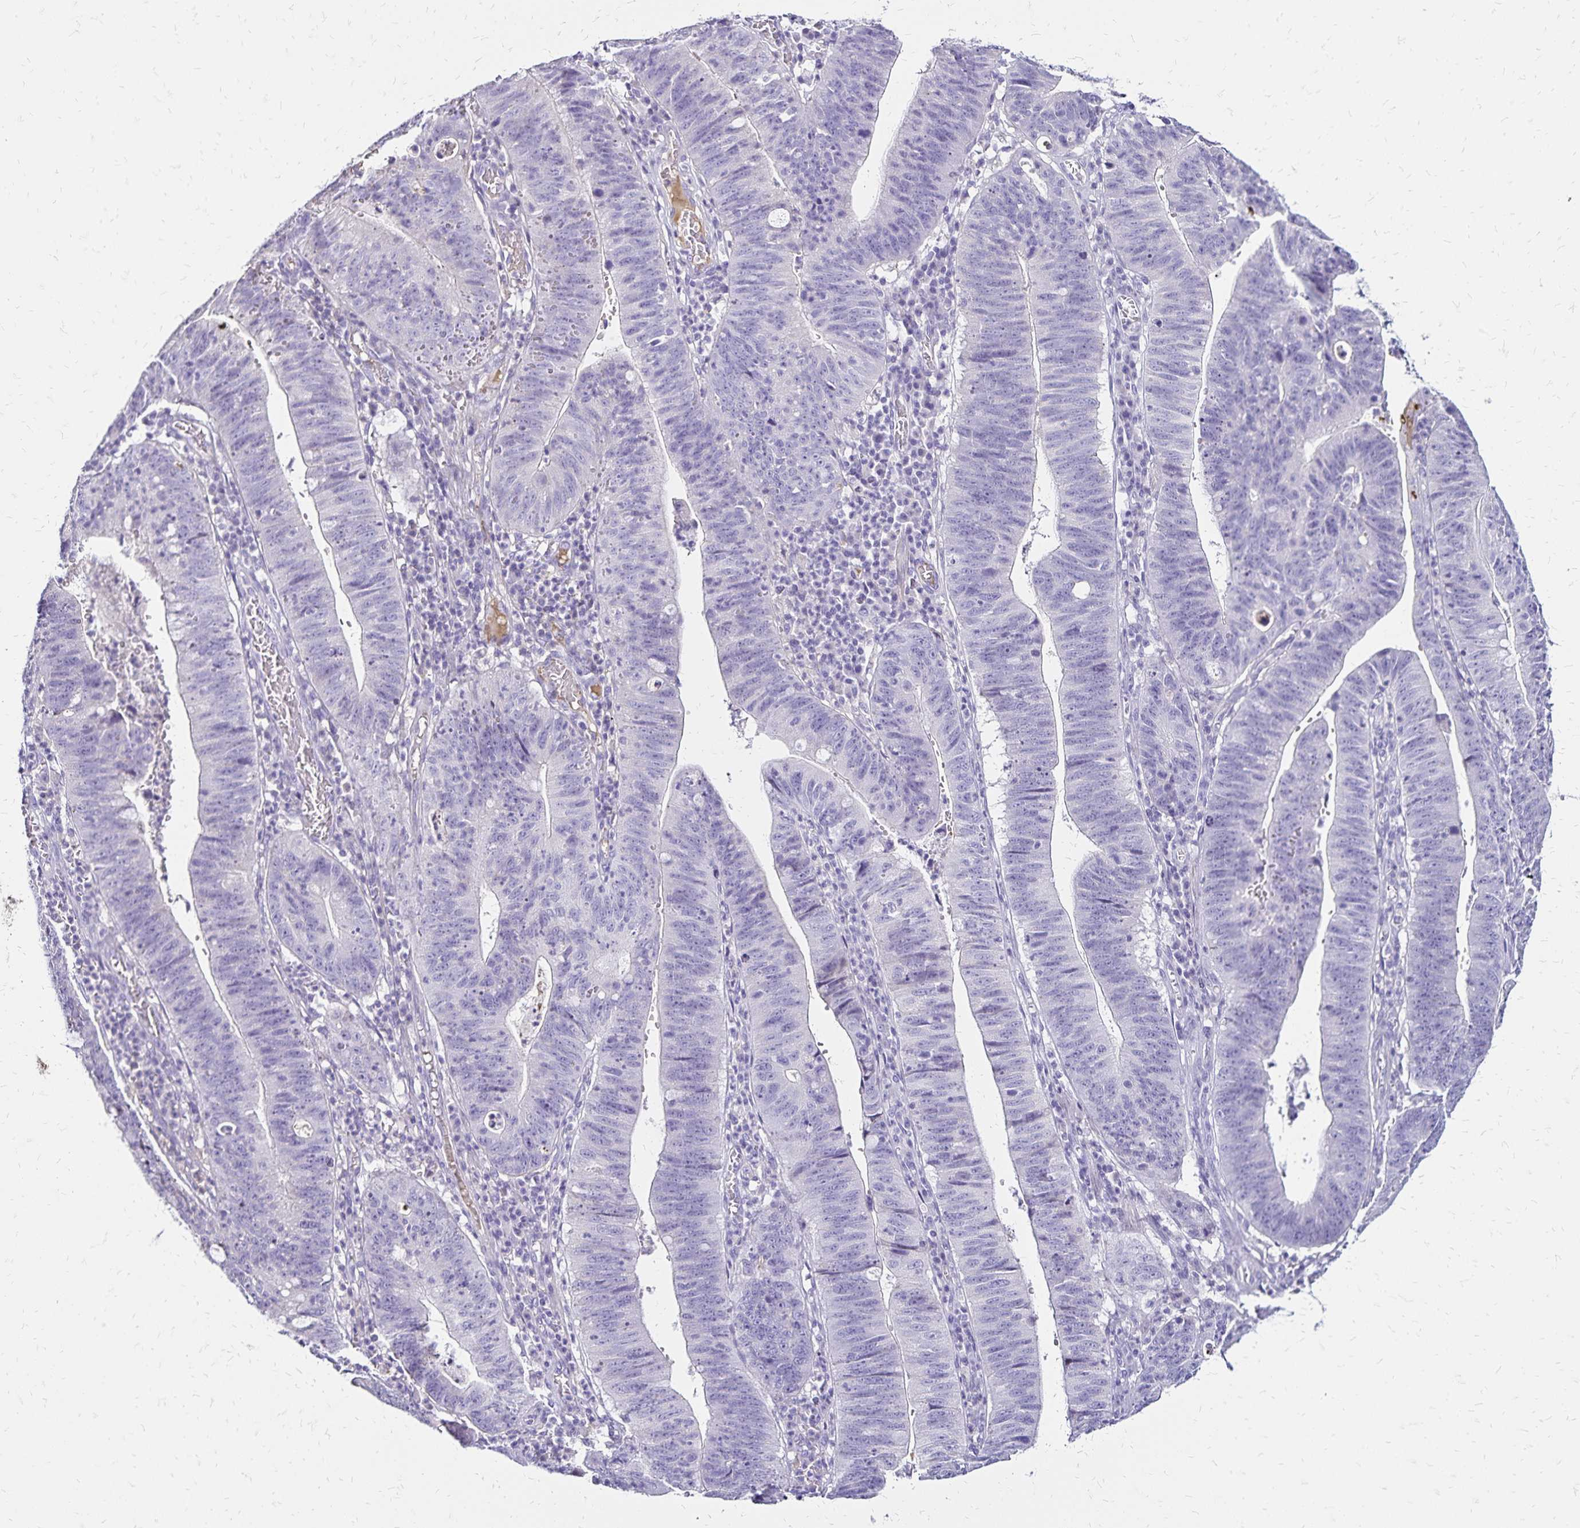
{"staining": {"intensity": "negative", "quantity": "none", "location": "none"}, "tissue": "stomach cancer", "cell_type": "Tumor cells", "image_type": "cancer", "snomed": [{"axis": "morphology", "description": "Adenocarcinoma, NOS"}, {"axis": "topography", "description": "Stomach"}], "caption": "High power microscopy photomicrograph of an immunohistochemistry (IHC) image of adenocarcinoma (stomach), revealing no significant staining in tumor cells. Nuclei are stained in blue.", "gene": "KISS1", "patient": {"sex": "male", "age": 59}}